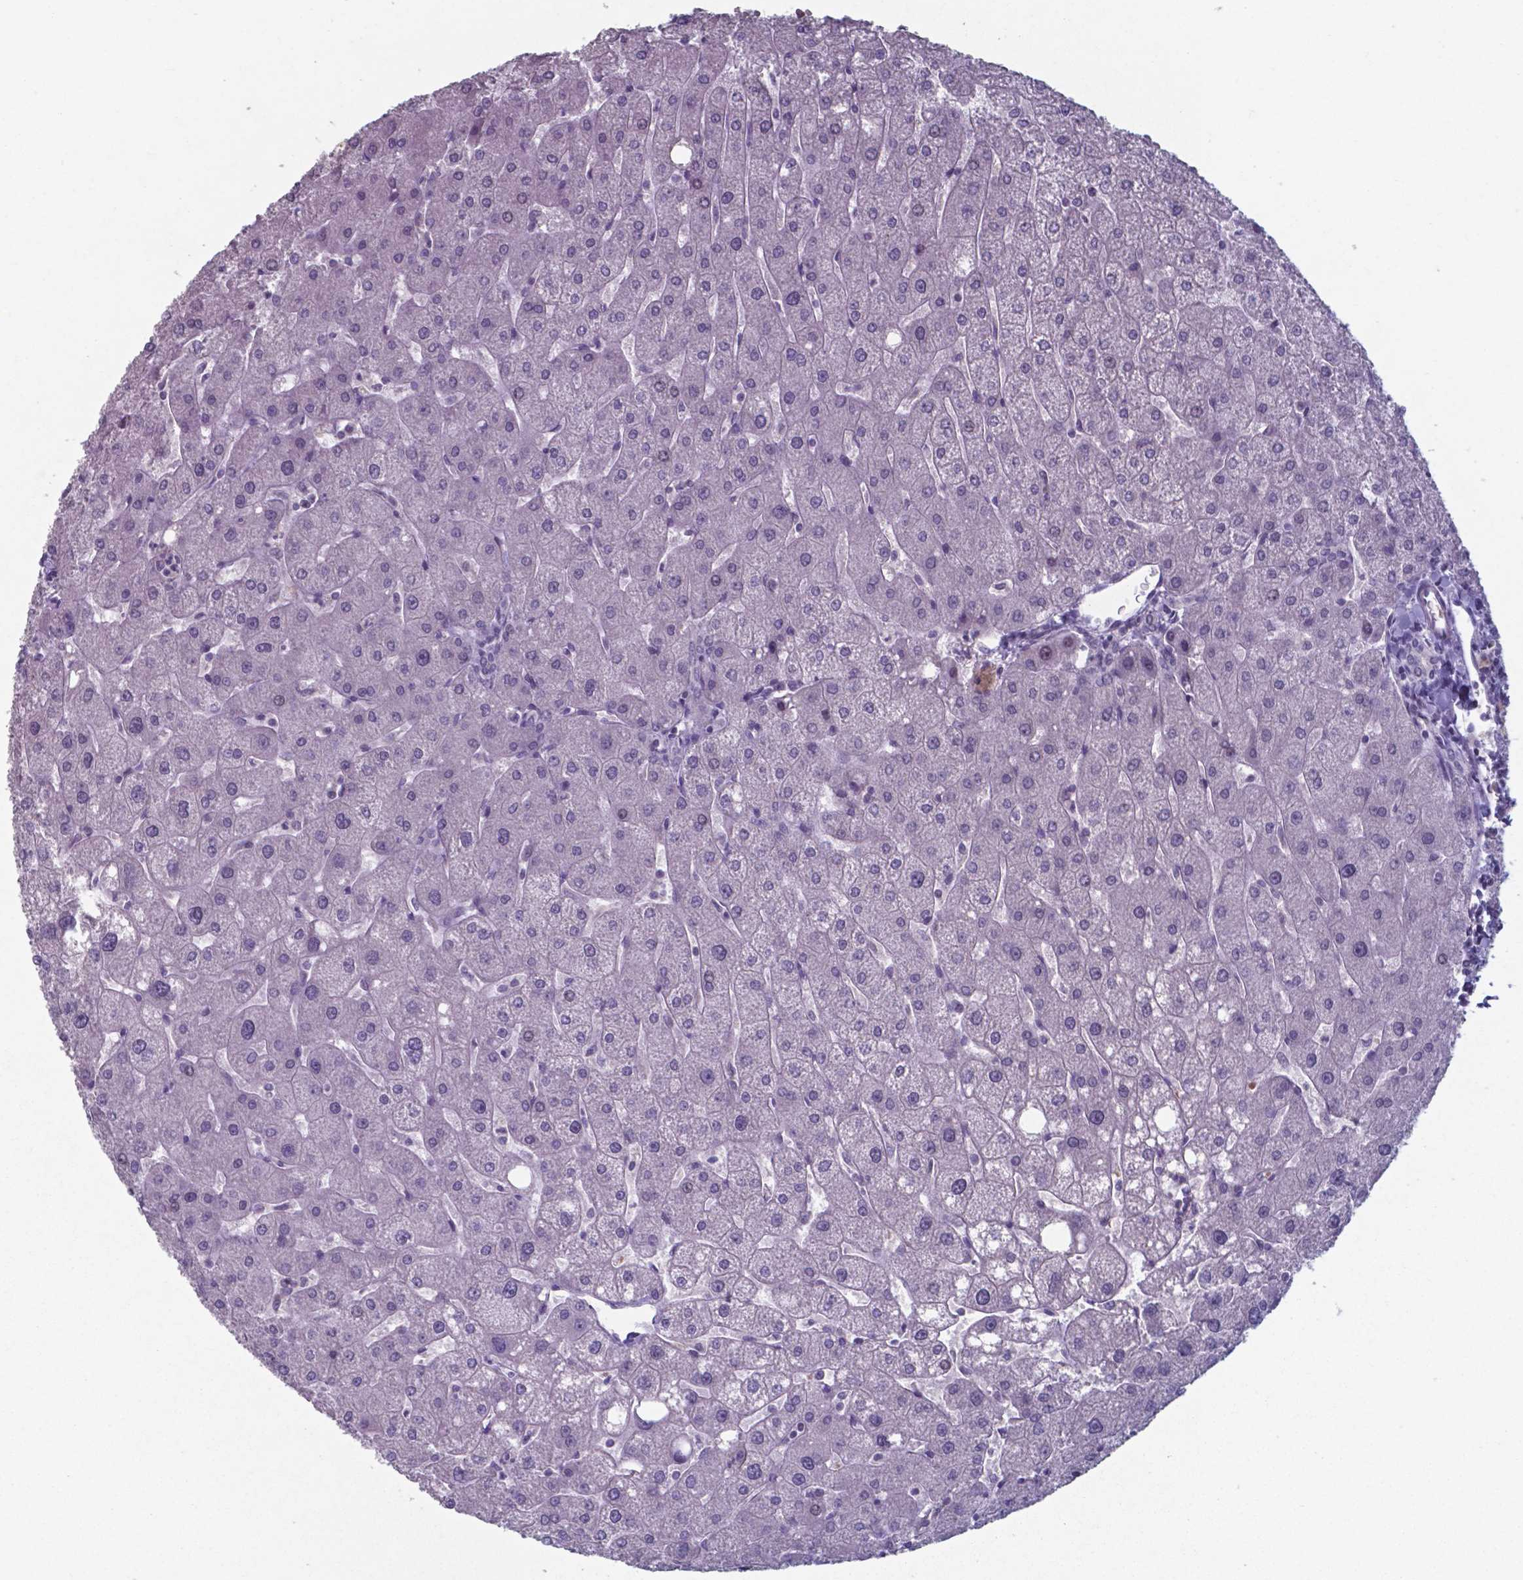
{"staining": {"intensity": "negative", "quantity": "none", "location": "none"}, "tissue": "liver", "cell_type": "Cholangiocytes", "image_type": "normal", "snomed": [{"axis": "morphology", "description": "Normal tissue, NOS"}, {"axis": "topography", "description": "Liver"}], "caption": "IHC image of normal liver stained for a protein (brown), which displays no expression in cholangiocytes. The staining is performed using DAB (3,3'-diaminobenzidine) brown chromogen with nuclei counter-stained in using hematoxylin.", "gene": "TDP2", "patient": {"sex": "male", "age": 67}}